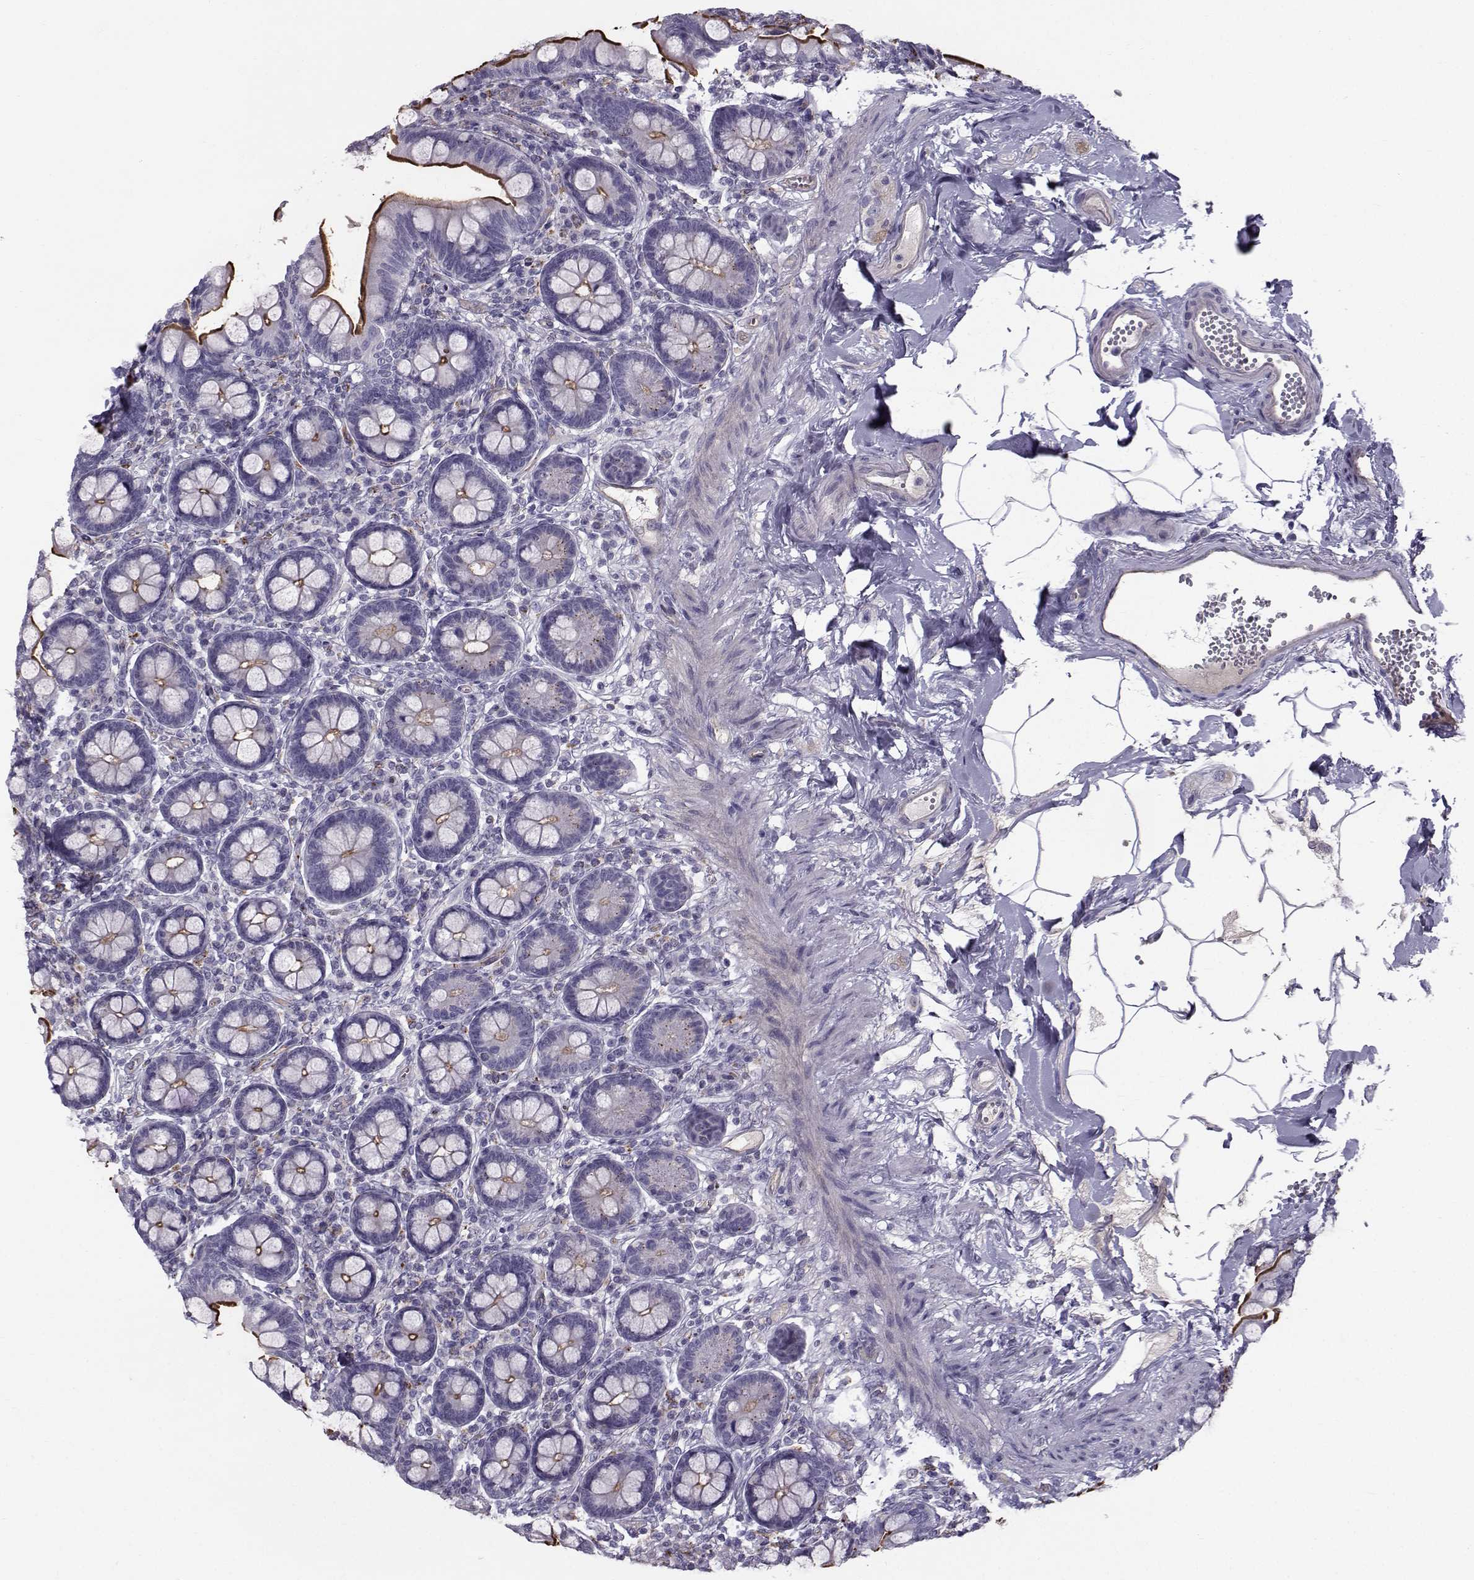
{"staining": {"intensity": "strong", "quantity": ">75%", "location": "cytoplasmic/membranous"}, "tissue": "small intestine", "cell_type": "Glandular cells", "image_type": "normal", "snomed": [{"axis": "morphology", "description": "Normal tissue, NOS"}, {"axis": "topography", "description": "Small intestine"}], "caption": "Strong cytoplasmic/membranous expression is present in approximately >75% of glandular cells in unremarkable small intestine. (IHC, brightfield microscopy, high magnification).", "gene": "CALCR", "patient": {"sex": "female", "age": 56}}